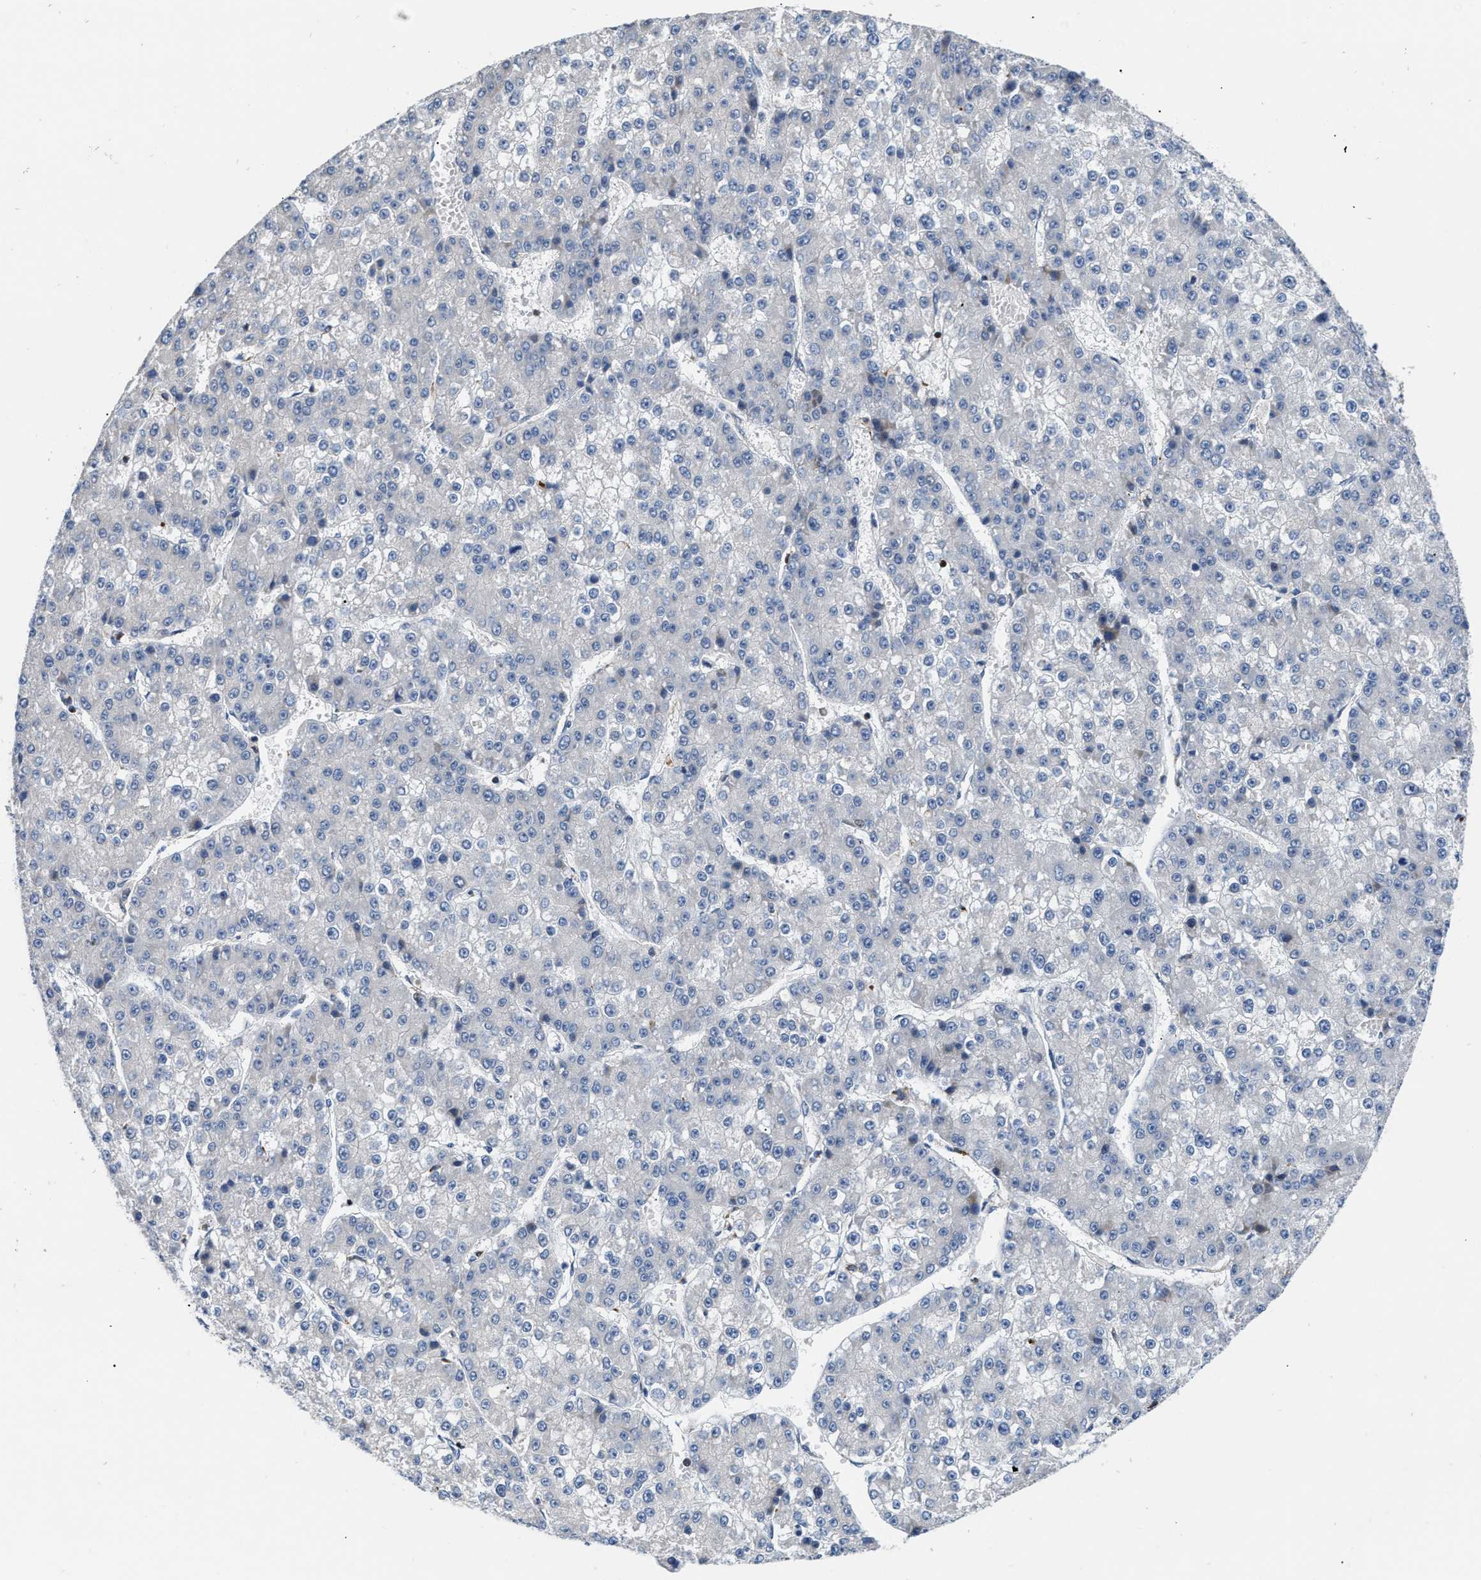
{"staining": {"intensity": "negative", "quantity": "none", "location": "none"}, "tissue": "liver cancer", "cell_type": "Tumor cells", "image_type": "cancer", "snomed": [{"axis": "morphology", "description": "Carcinoma, Hepatocellular, NOS"}, {"axis": "topography", "description": "Liver"}], "caption": "This is an immunohistochemistry histopathology image of human liver cancer. There is no staining in tumor cells.", "gene": "ATP9A", "patient": {"sex": "female", "age": 73}}